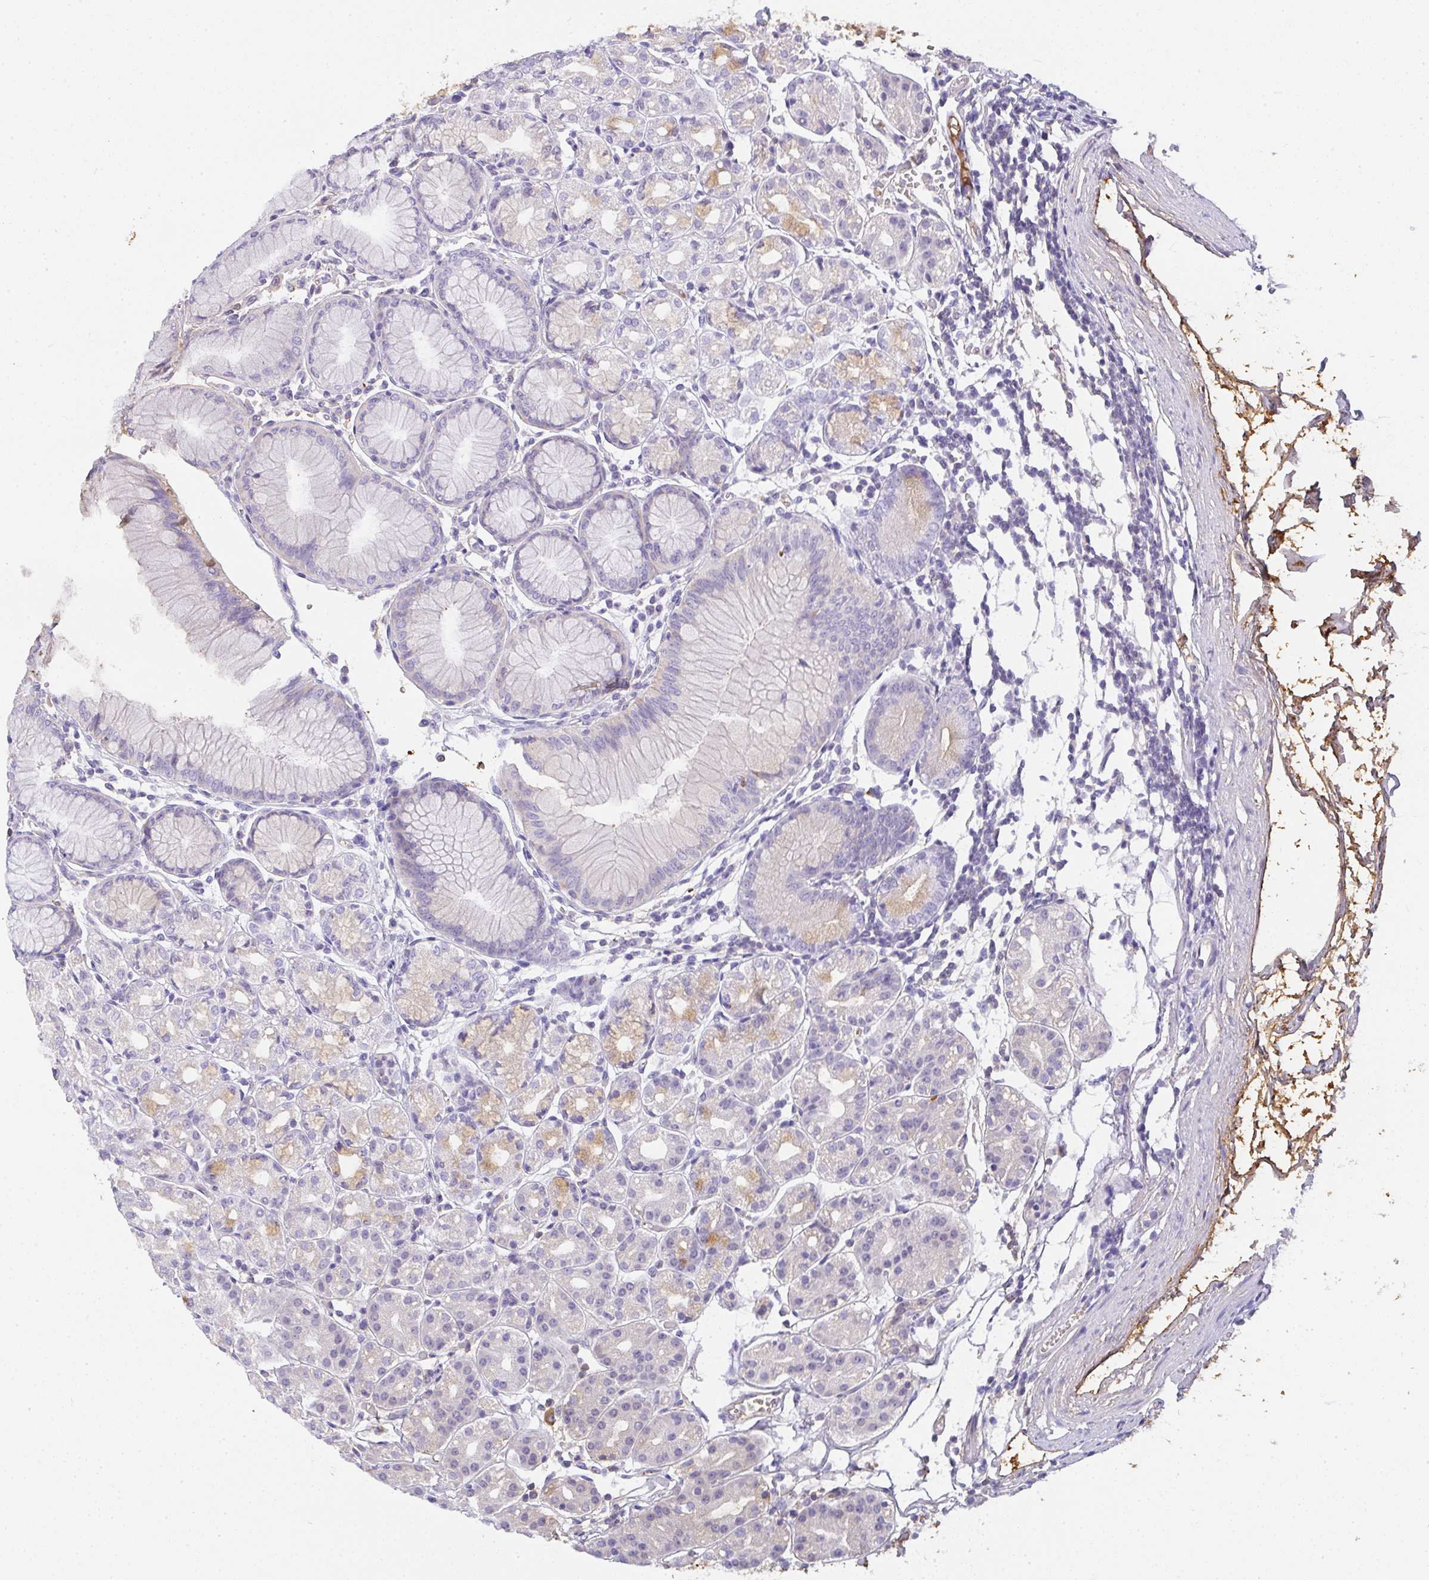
{"staining": {"intensity": "moderate", "quantity": "<25%", "location": "cytoplasmic/membranous,nuclear"}, "tissue": "stomach", "cell_type": "Glandular cells", "image_type": "normal", "snomed": [{"axis": "morphology", "description": "Normal tissue, NOS"}, {"axis": "topography", "description": "Stomach"}], "caption": "Immunohistochemical staining of normal human stomach exhibits <25% levels of moderate cytoplasmic/membranous,nuclear protein expression in about <25% of glandular cells.", "gene": "SMYD5", "patient": {"sex": "female", "age": 57}}